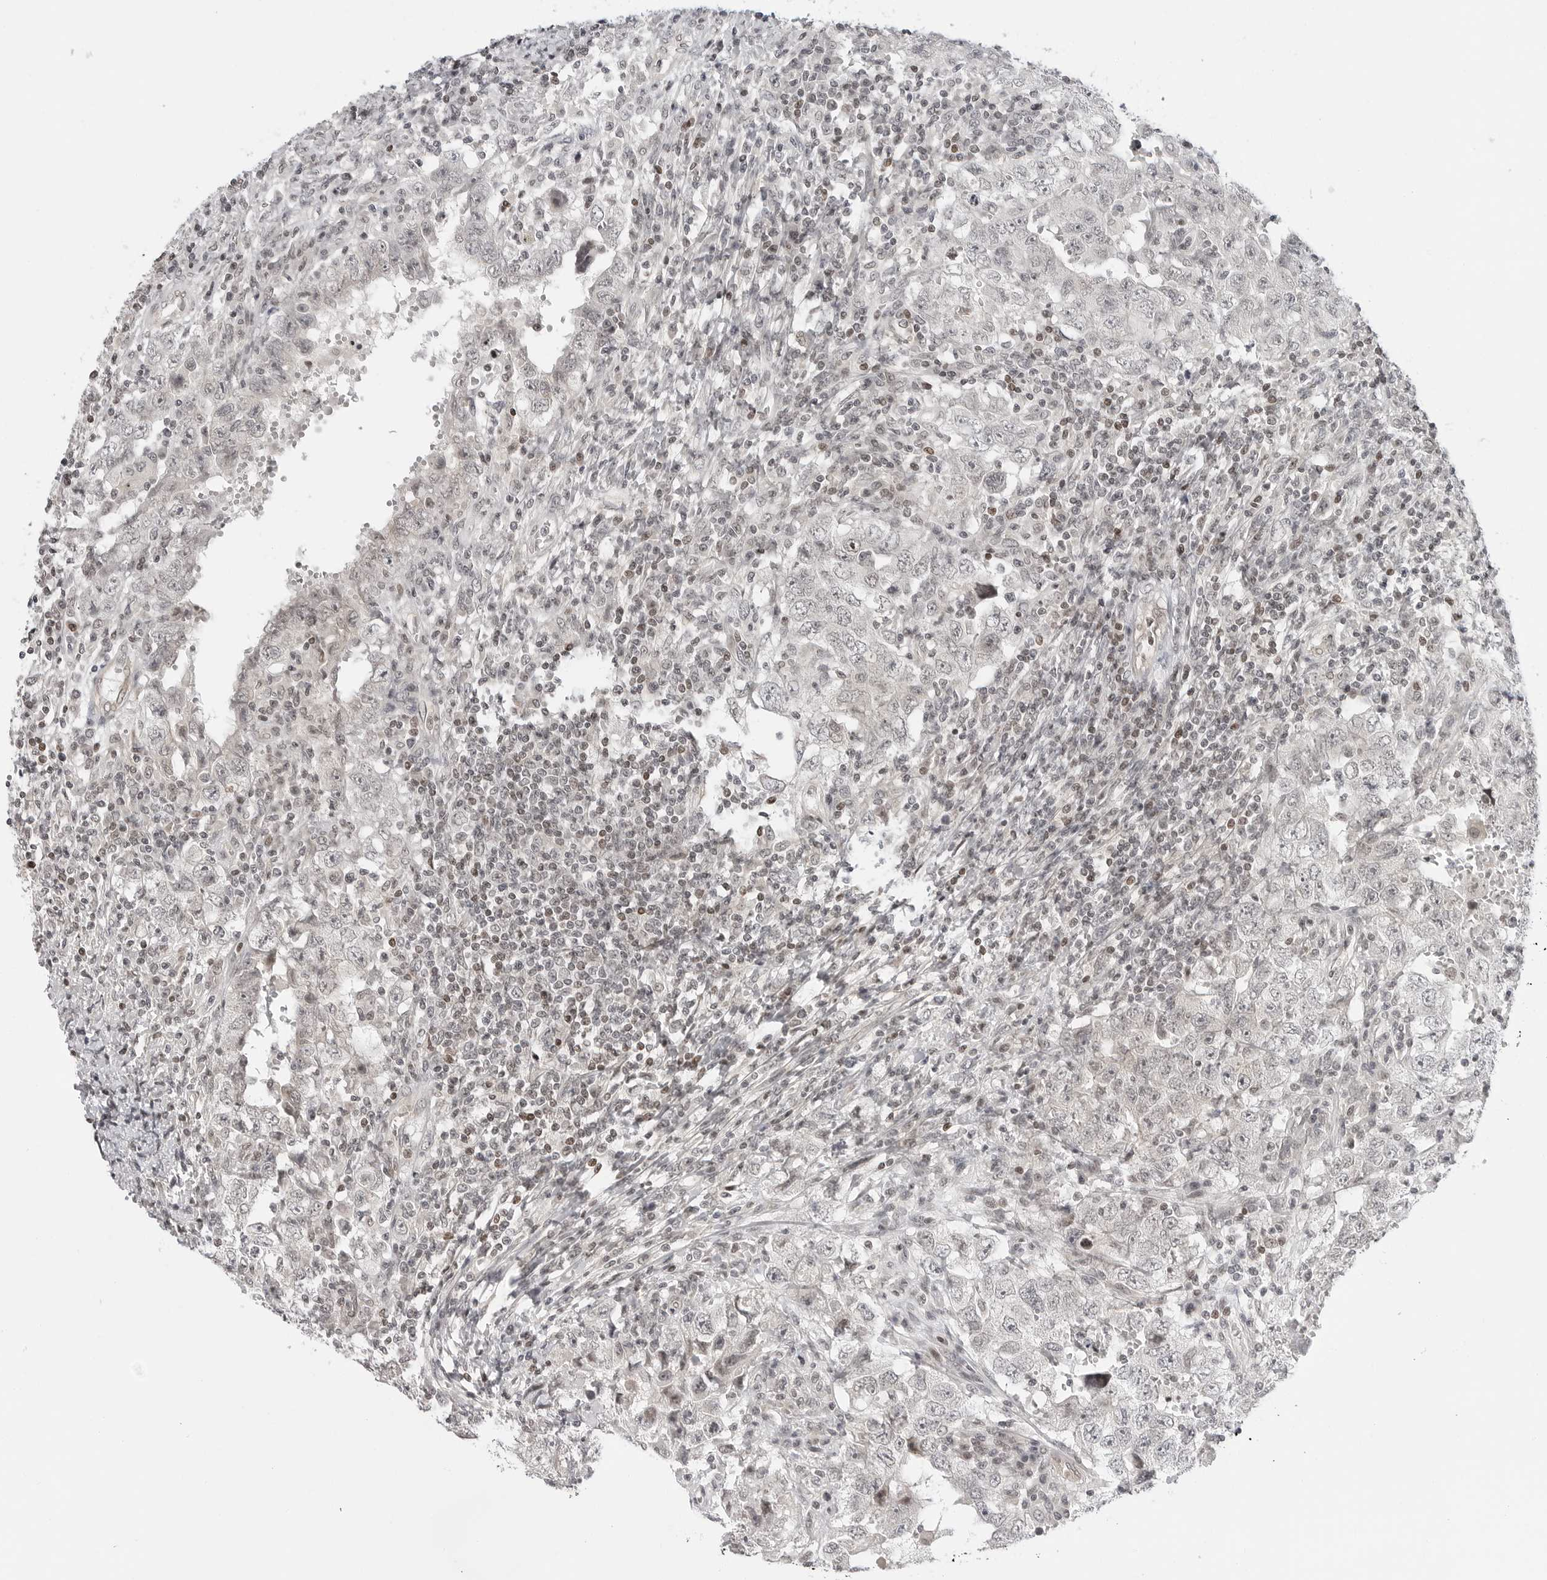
{"staining": {"intensity": "negative", "quantity": "none", "location": "none"}, "tissue": "testis cancer", "cell_type": "Tumor cells", "image_type": "cancer", "snomed": [{"axis": "morphology", "description": "Carcinoma, Embryonal, NOS"}, {"axis": "topography", "description": "Testis"}], "caption": "DAB immunohistochemical staining of human embryonal carcinoma (testis) demonstrates no significant expression in tumor cells.", "gene": "C8orf33", "patient": {"sex": "male", "age": 26}}